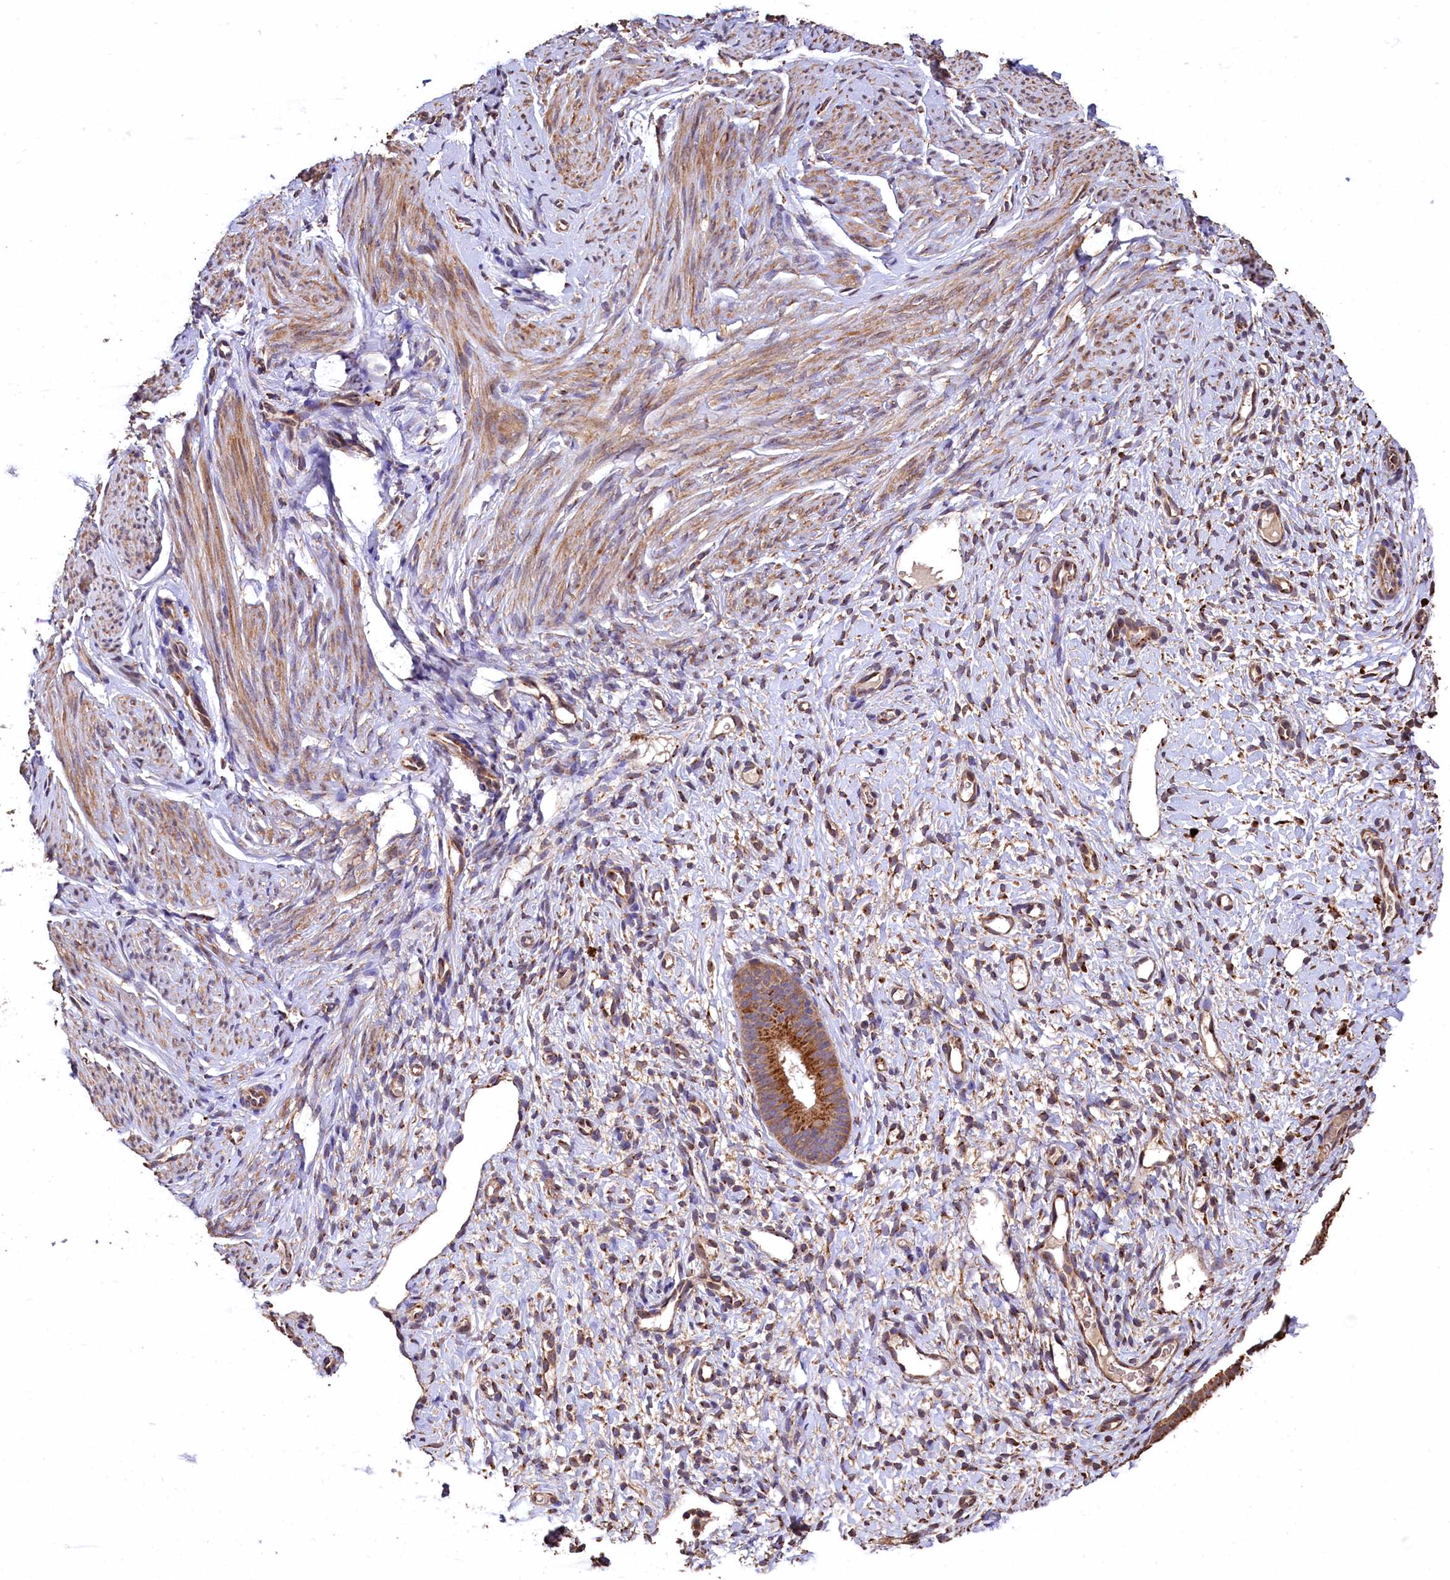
{"staining": {"intensity": "weak", "quantity": "25%-75%", "location": "cytoplasmic/membranous"}, "tissue": "endometrium", "cell_type": "Cells in endometrial stroma", "image_type": "normal", "snomed": [{"axis": "morphology", "description": "Normal tissue, NOS"}, {"axis": "topography", "description": "Endometrium"}], "caption": "Human endometrium stained with a brown dye reveals weak cytoplasmic/membranous positive expression in approximately 25%-75% of cells in endometrial stroma.", "gene": "LSM4", "patient": {"sex": "female", "age": 65}}